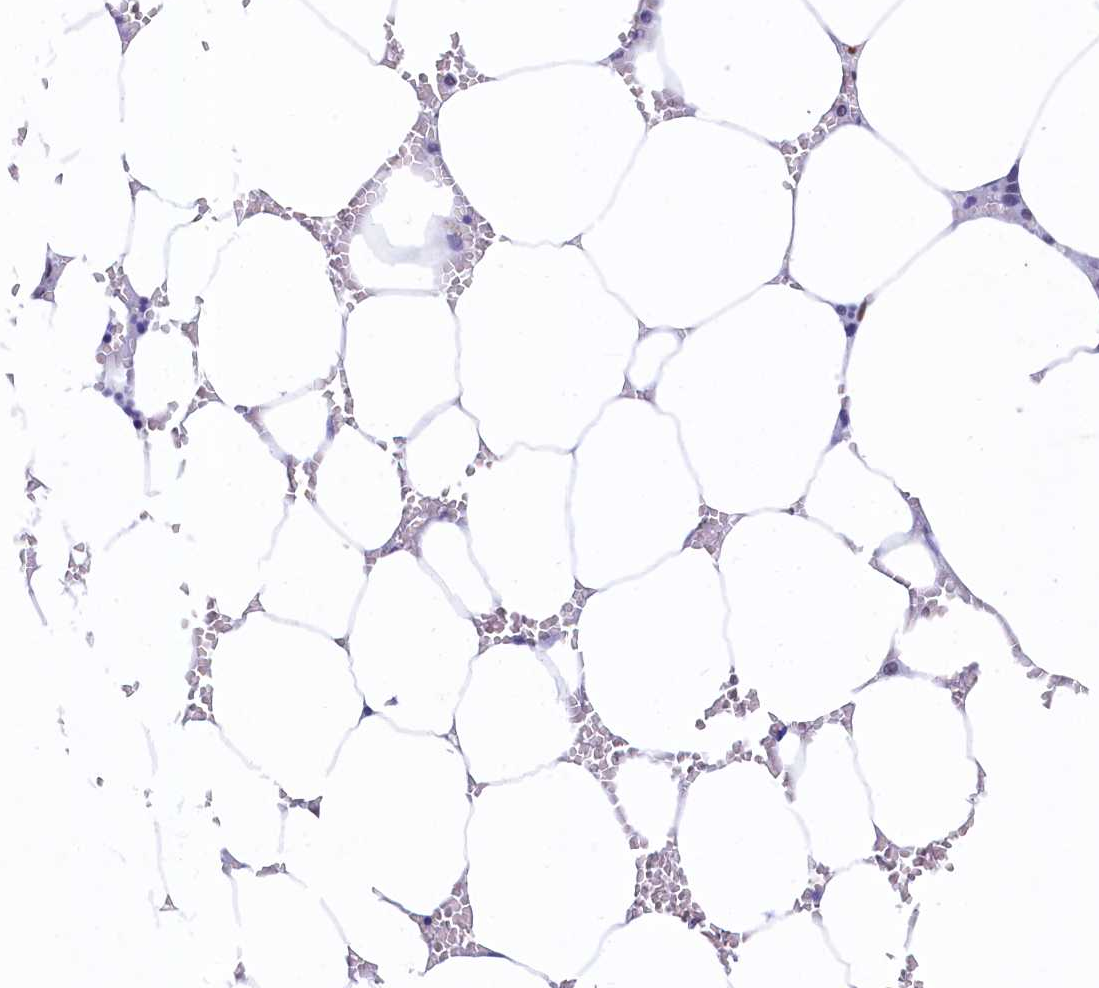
{"staining": {"intensity": "moderate", "quantity": "<25%", "location": "nuclear"}, "tissue": "bone marrow", "cell_type": "Hematopoietic cells", "image_type": "normal", "snomed": [{"axis": "morphology", "description": "Normal tissue, NOS"}, {"axis": "topography", "description": "Bone marrow"}], "caption": "An immunohistochemistry micrograph of benign tissue is shown. Protein staining in brown labels moderate nuclear positivity in bone marrow within hematopoietic cells.", "gene": "SUGP2", "patient": {"sex": "male", "age": 70}}